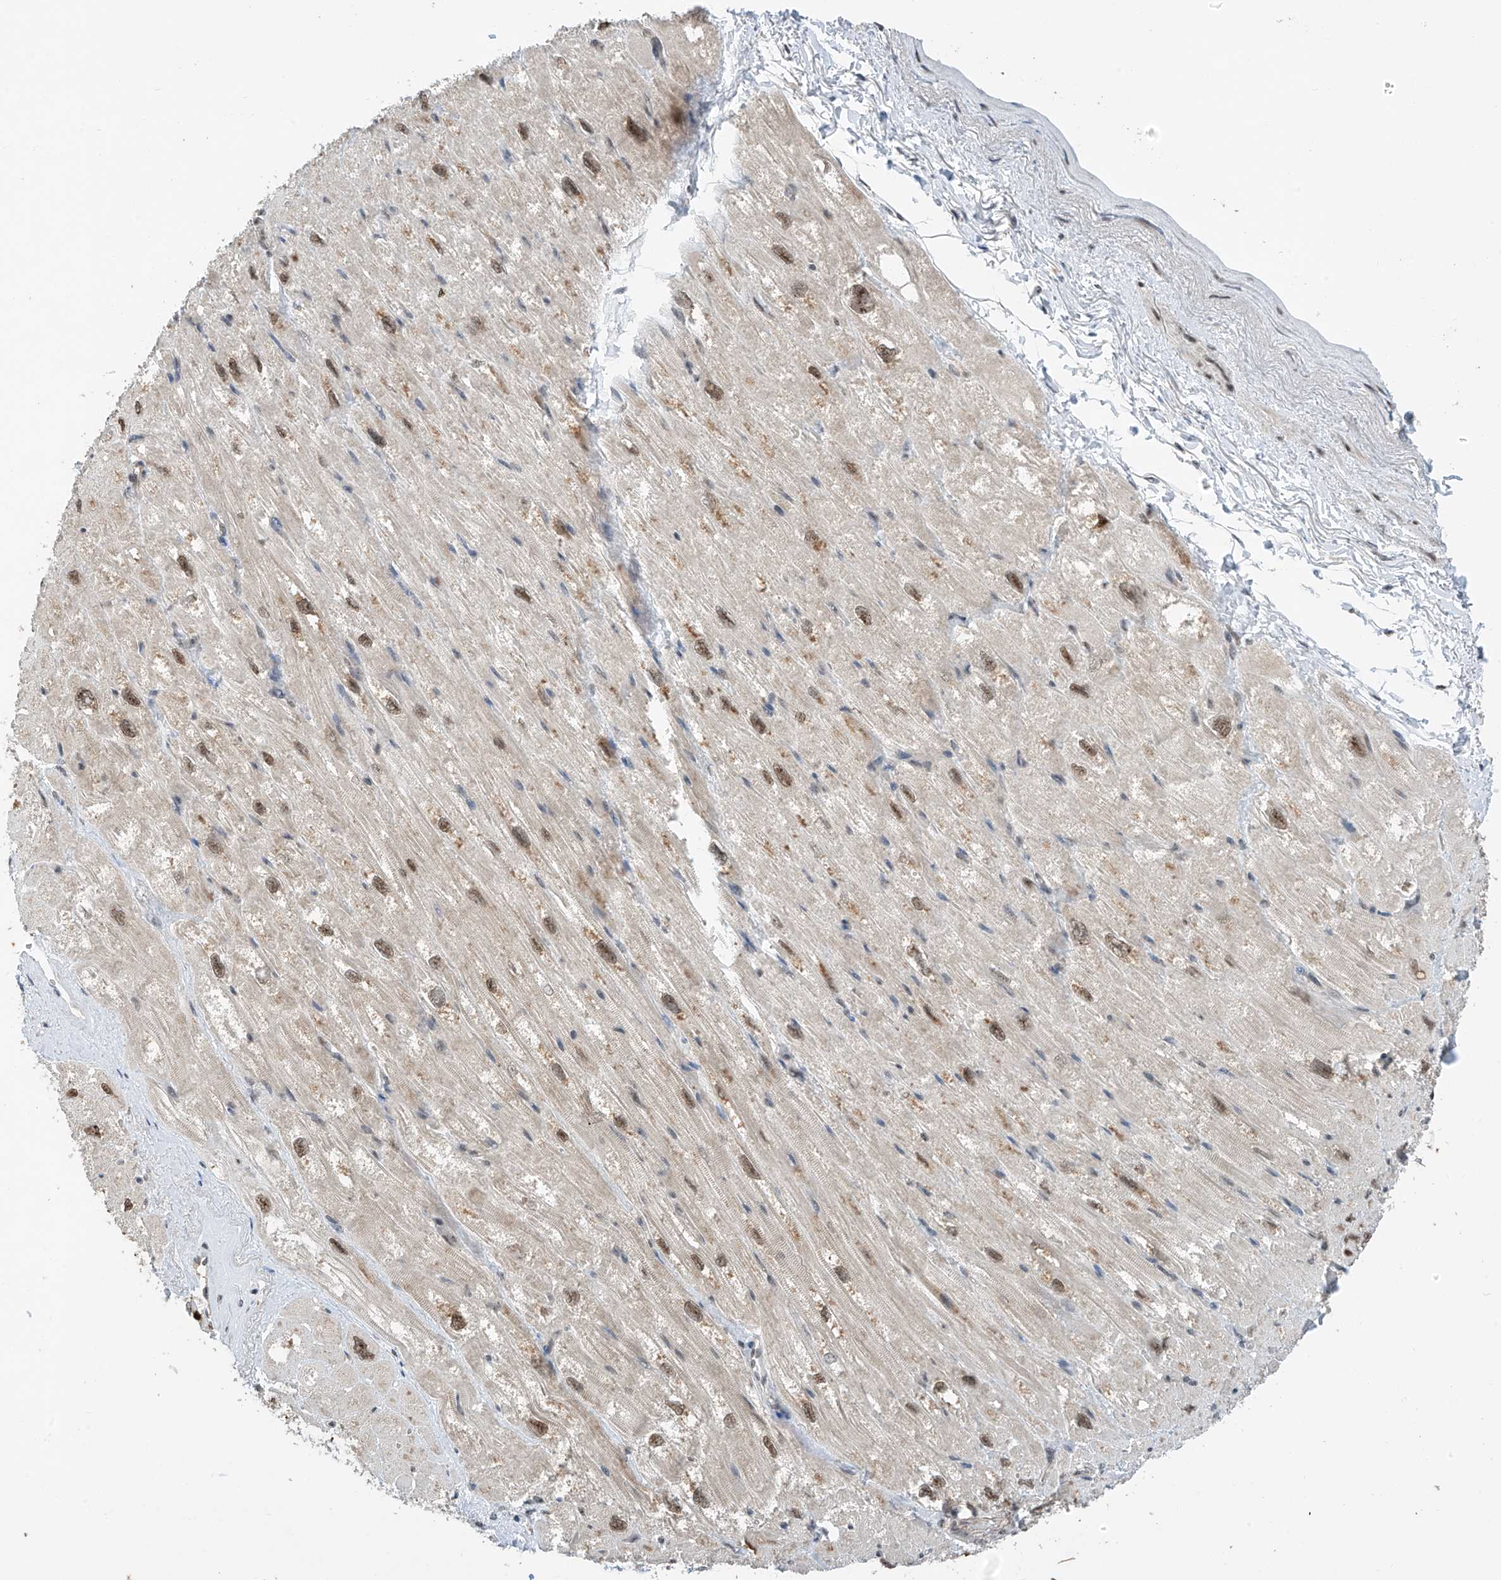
{"staining": {"intensity": "moderate", "quantity": "<25%", "location": "cytoplasmic/membranous,nuclear"}, "tissue": "heart muscle", "cell_type": "Cardiomyocytes", "image_type": "normal", "snomed": [{"axis": "morphology", "description": "Normal tissue, NOS"}, {"axis": "topography", "description": "Heart"}], "caption": "IHC (DAB (3,3'-diaminobenzidine)) staining of normal human heart muscle displays moderate cytoplasmic/membranous,nuclear protein expression in about <25% of cardiomyocytes.", "gene": "RPAIN", "patient": {"sex": "male", "age": 50}}